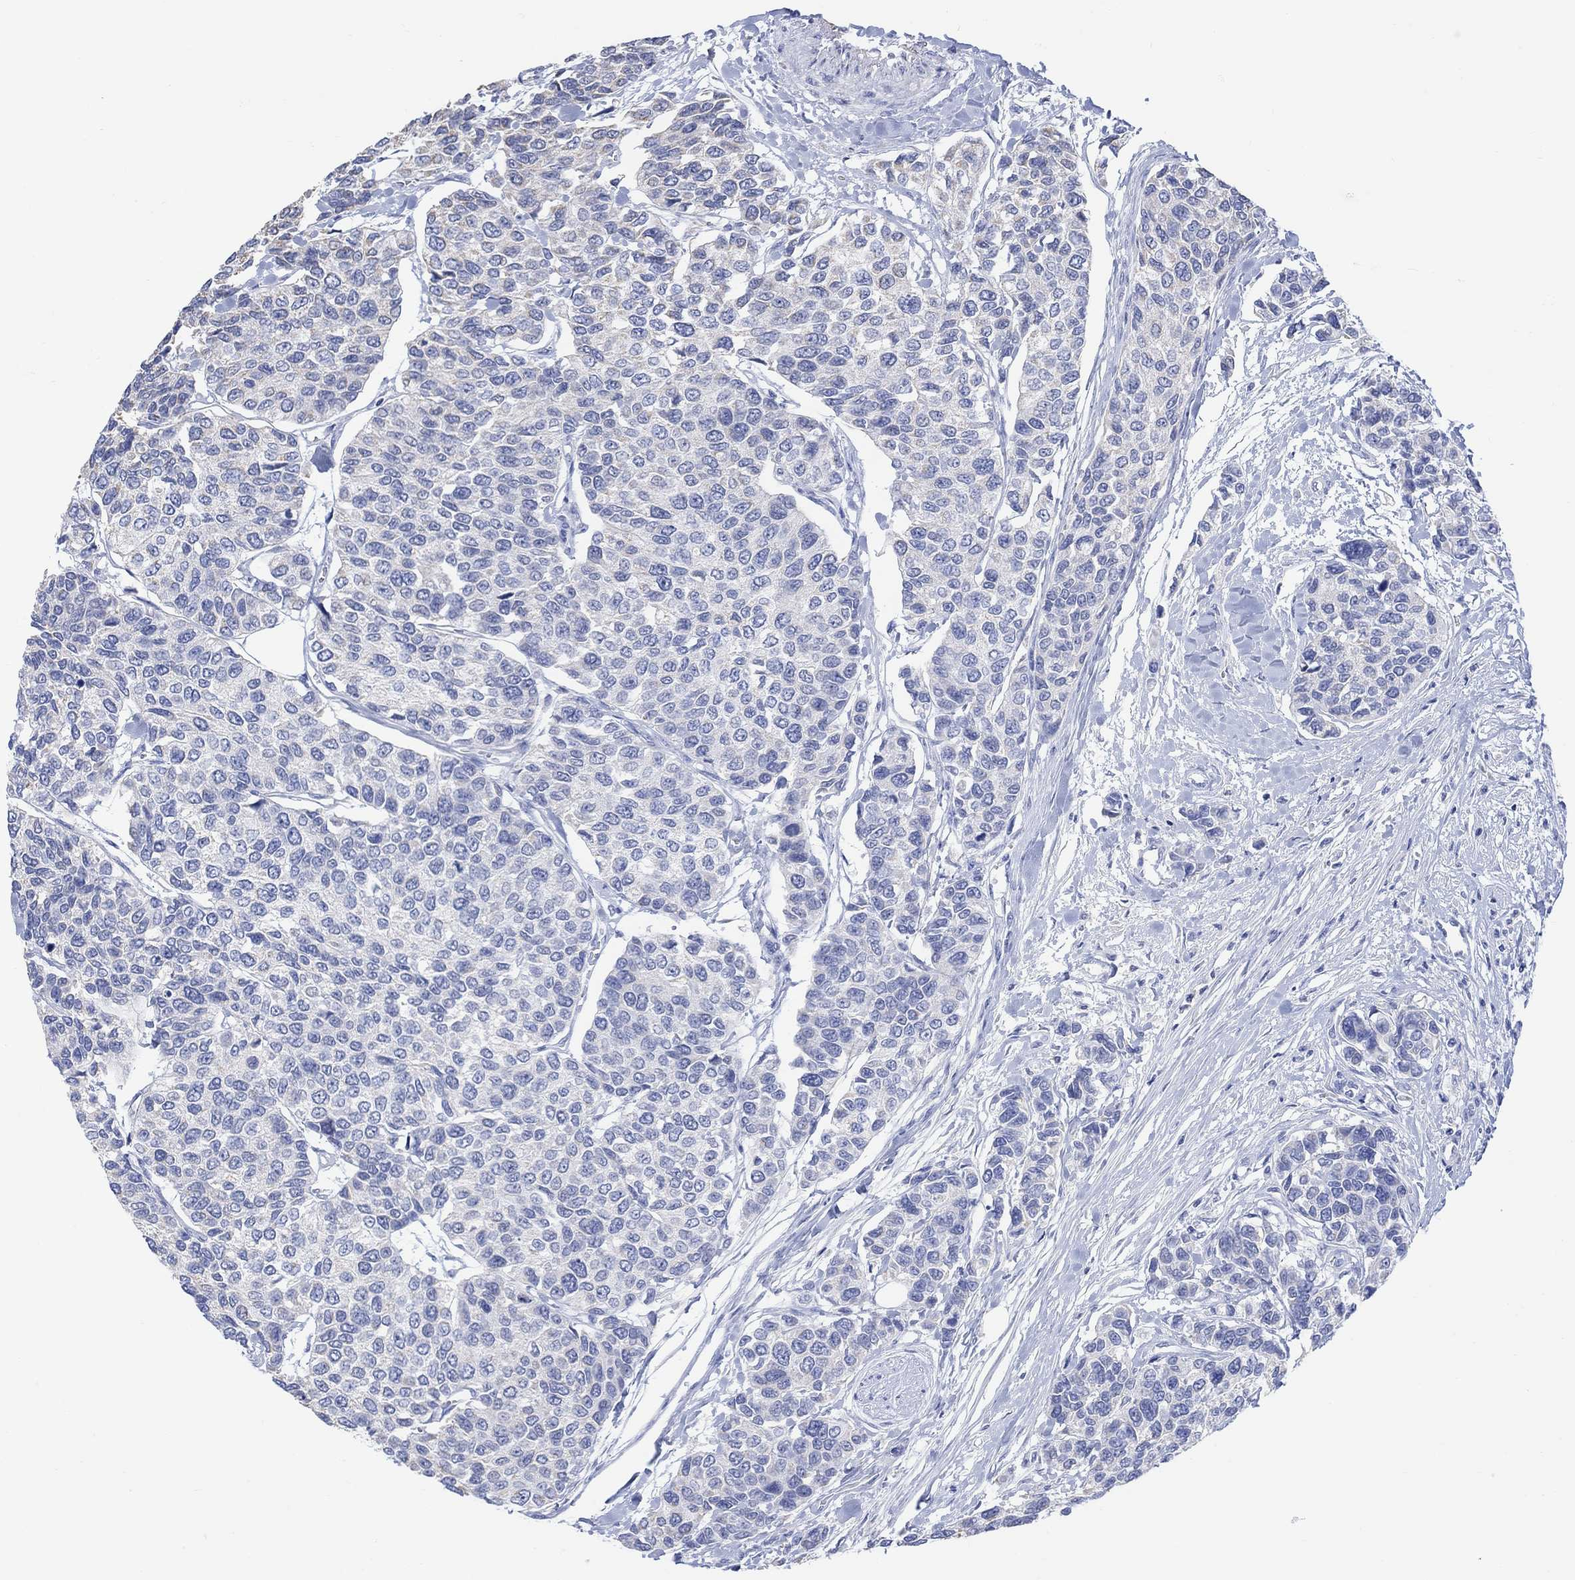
{"staining": {"intensity": "weak", "quantity": "<25%", "location": "cytoplasmic/membranous"}, "tissue": "urothelial cancer", "cell_type": "Tumor cells", "image_type": "cancer", "snomed": [{"axis": "morphology", "description": "Urothelial carcinoma, High grade"}, {"axis": "topography", "description": "Urinary bladder"}], "caption": "Tumor cells are negative for brown protein staining in urothelial carcinoma (high-grade). (DAB immunohistochemistry (IHC) visualized using brightfield microscopy, high magnification).", "gene": "SYT12", "patient": {"sex": "male", "age": 77}}